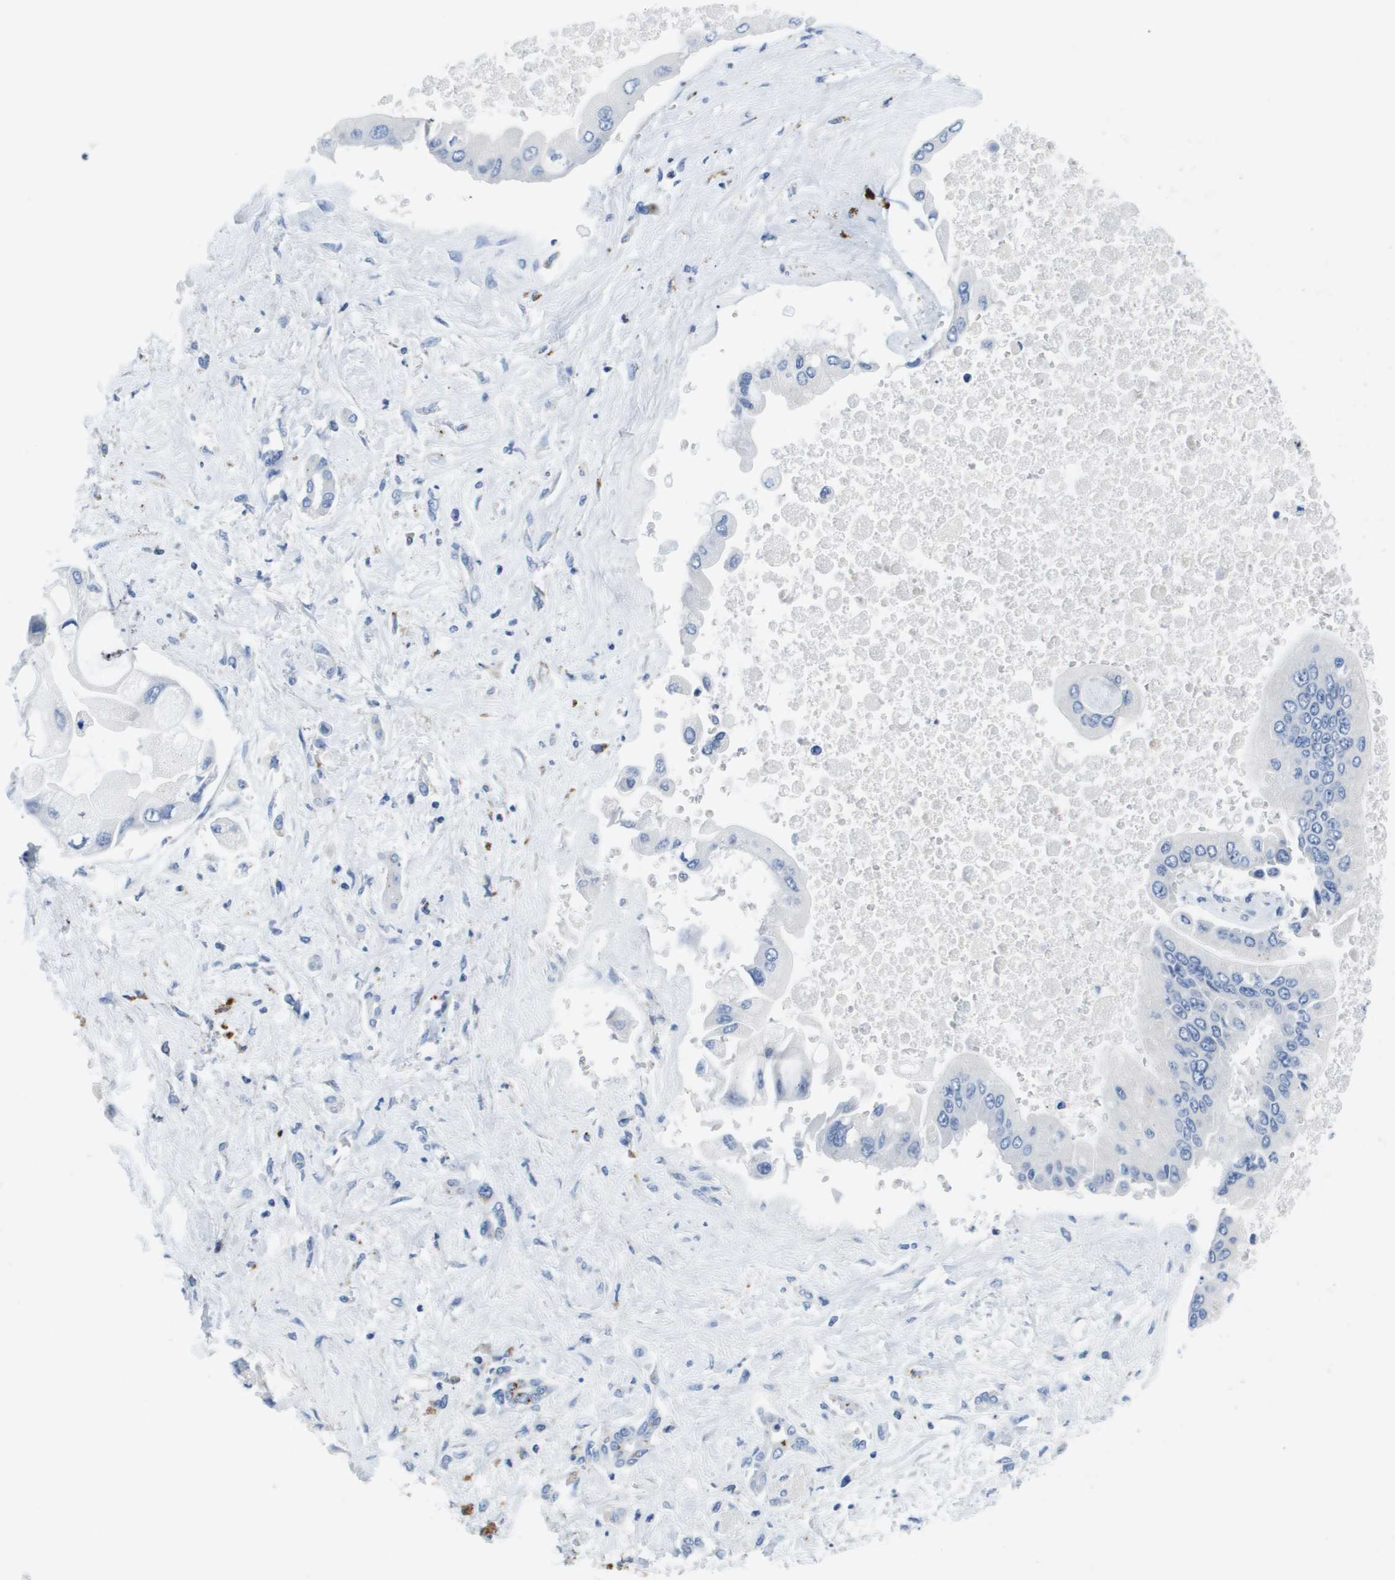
{"staining": {"intensity": "negative", "quantity": "none", "location": "none"}, "tissue": "liver cancer", "cell_type": "Tumor cells", "image_type": "cancer", "snomed": [{"axis": "morphology", "description": "Cholangiocarcinoma"}, {"axis": "topography", "description": "Liver"}], "caption": "Cholangiocarcinoma (liver) was stained to show a protein in brown. There is no significant positivity in tumor cells.", "gene": "MS4A1", "patient": {"sex": "male", "age": 50}}